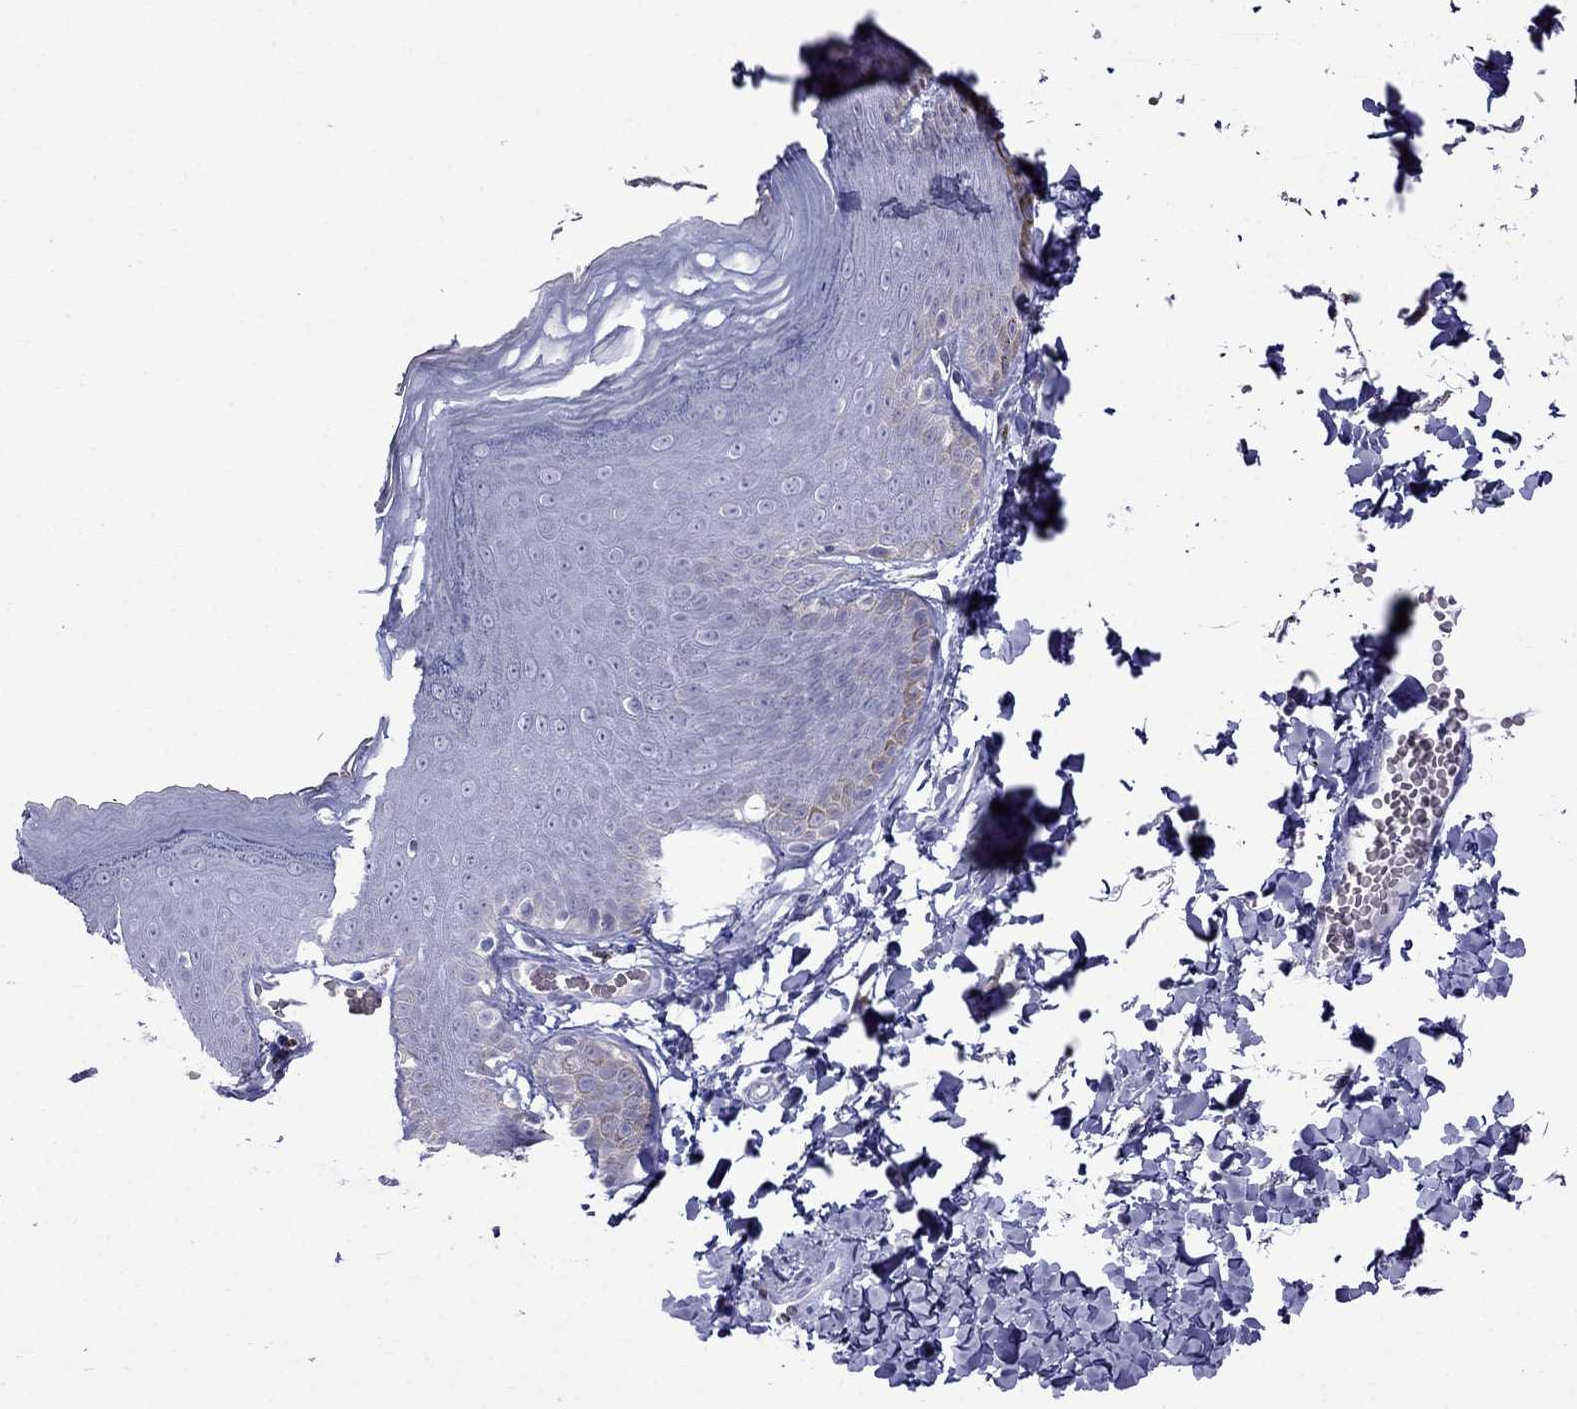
{"staining": {"intensity": "negative", "quantity": "none", "location": "none"}, "tissue": "skin", "cell_type": "Epidermal cells", "image_type": "normal", "snomed": [{"axis": "morphology", "description": "Normal tissue, NOS"}, {"axis": "topography", "description": "Anal"}], "caption": "Histopathology image shows no significant protein positivity in epidermal cells of benign skin.", "gene": "MGP", "patient": {"sex": "male", "age": 53}}